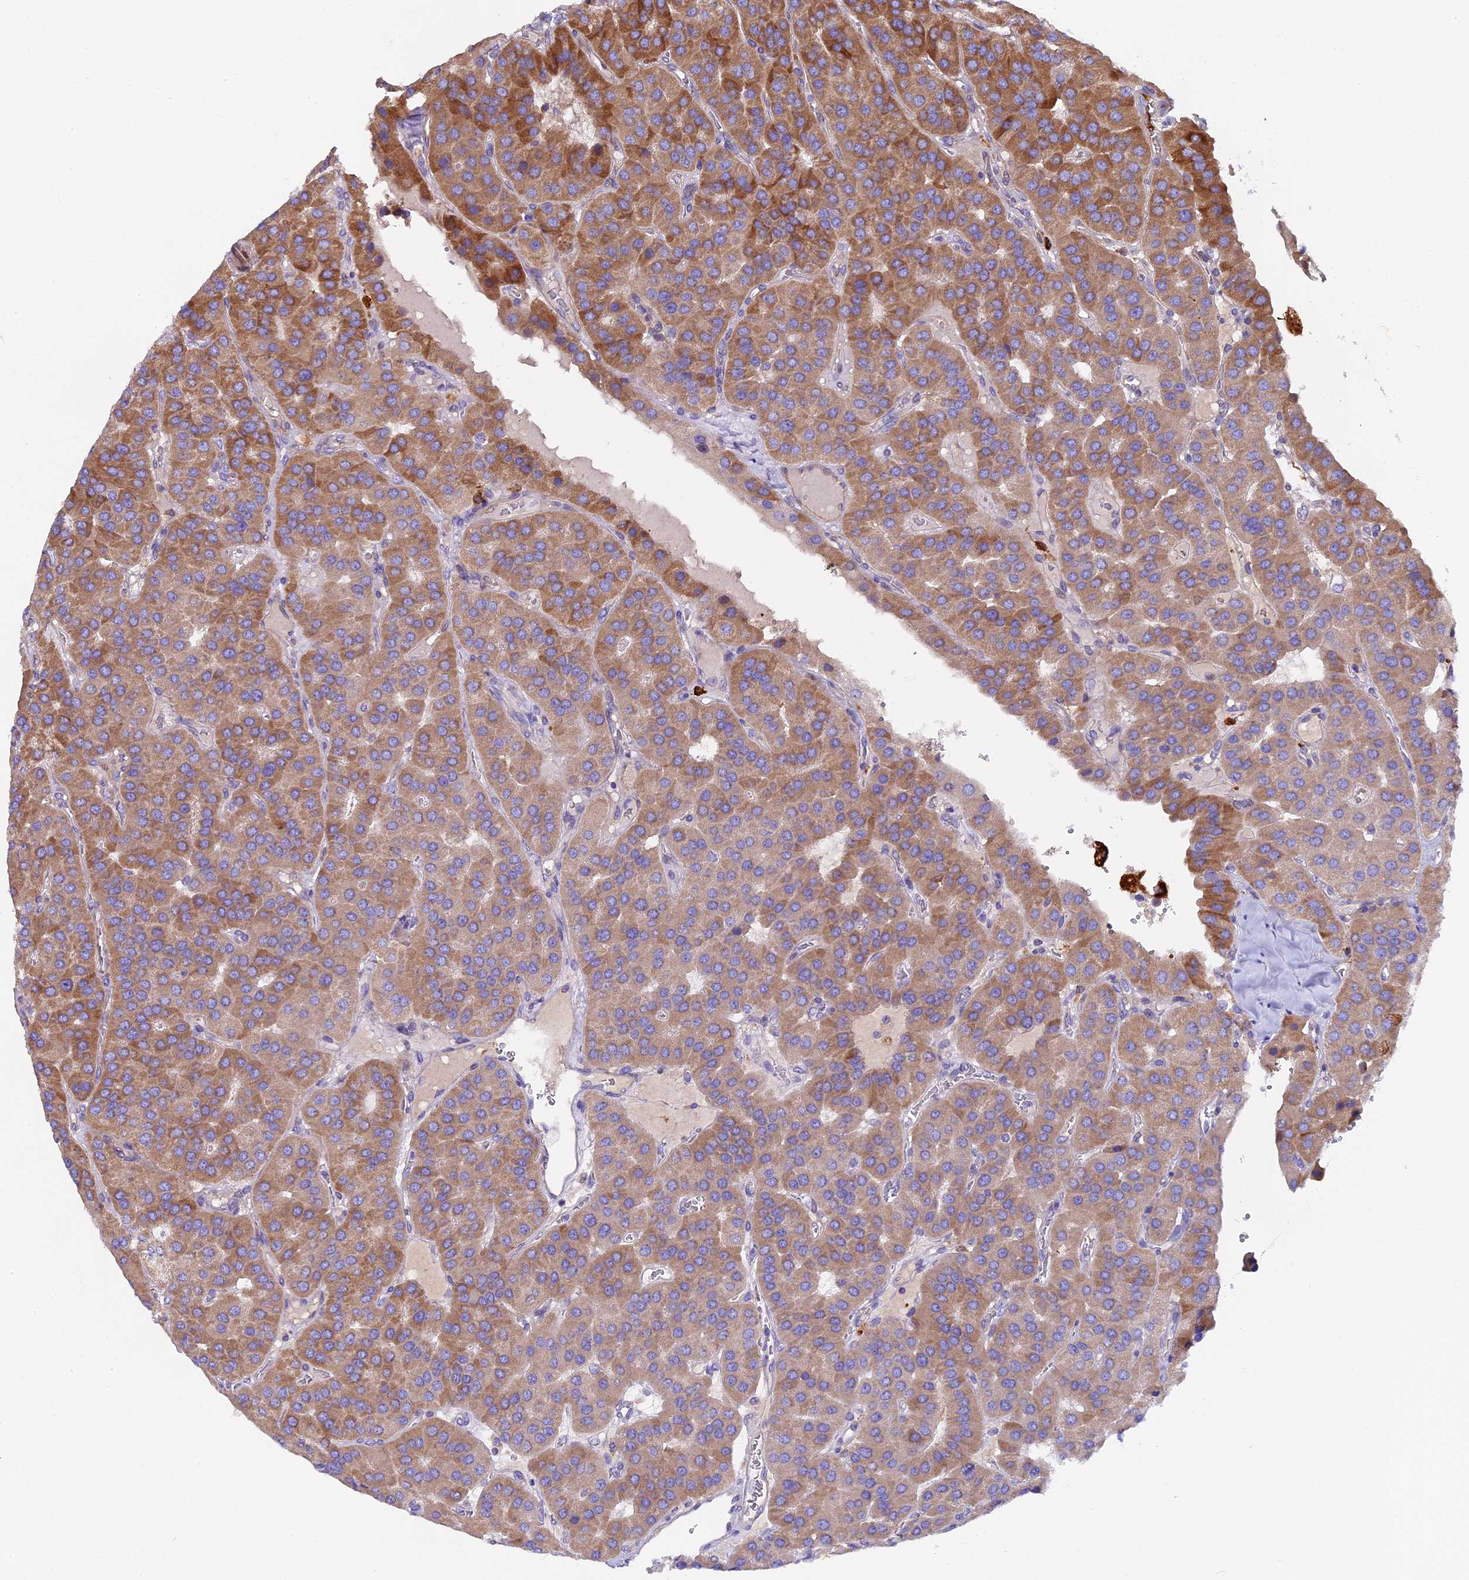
{"staining": {"intensity": "moderate", "quantity": ">75%", "location": "cytoplasmic/membranous"}, "tissue": "parathyroid gland", "cell_type": "Glandular cells", "image_type": "normal", "snomed": [{"axis": "morphology", "description": "Normal tissue, NOS"}, {"axis": "morphology", "description": "Adenoma, NOS"}, {"axis": "topography", "description": "Parathyroid gland"}], "caption": "Immunohistochemical staining of benign human parathyroid gland exhibits >75% levels of moderate cytoplasmic/membranous protein positivity in approximately >75% of glandular cells. The protein of interest is stained brown, and the nuclei are stained in blue (DAB (3,3'-diaminobenzidine) IHC with brightfield microscopy, high magnification).", "gene": "PIGU", "patient": {"sex": "female", "age": 86}}